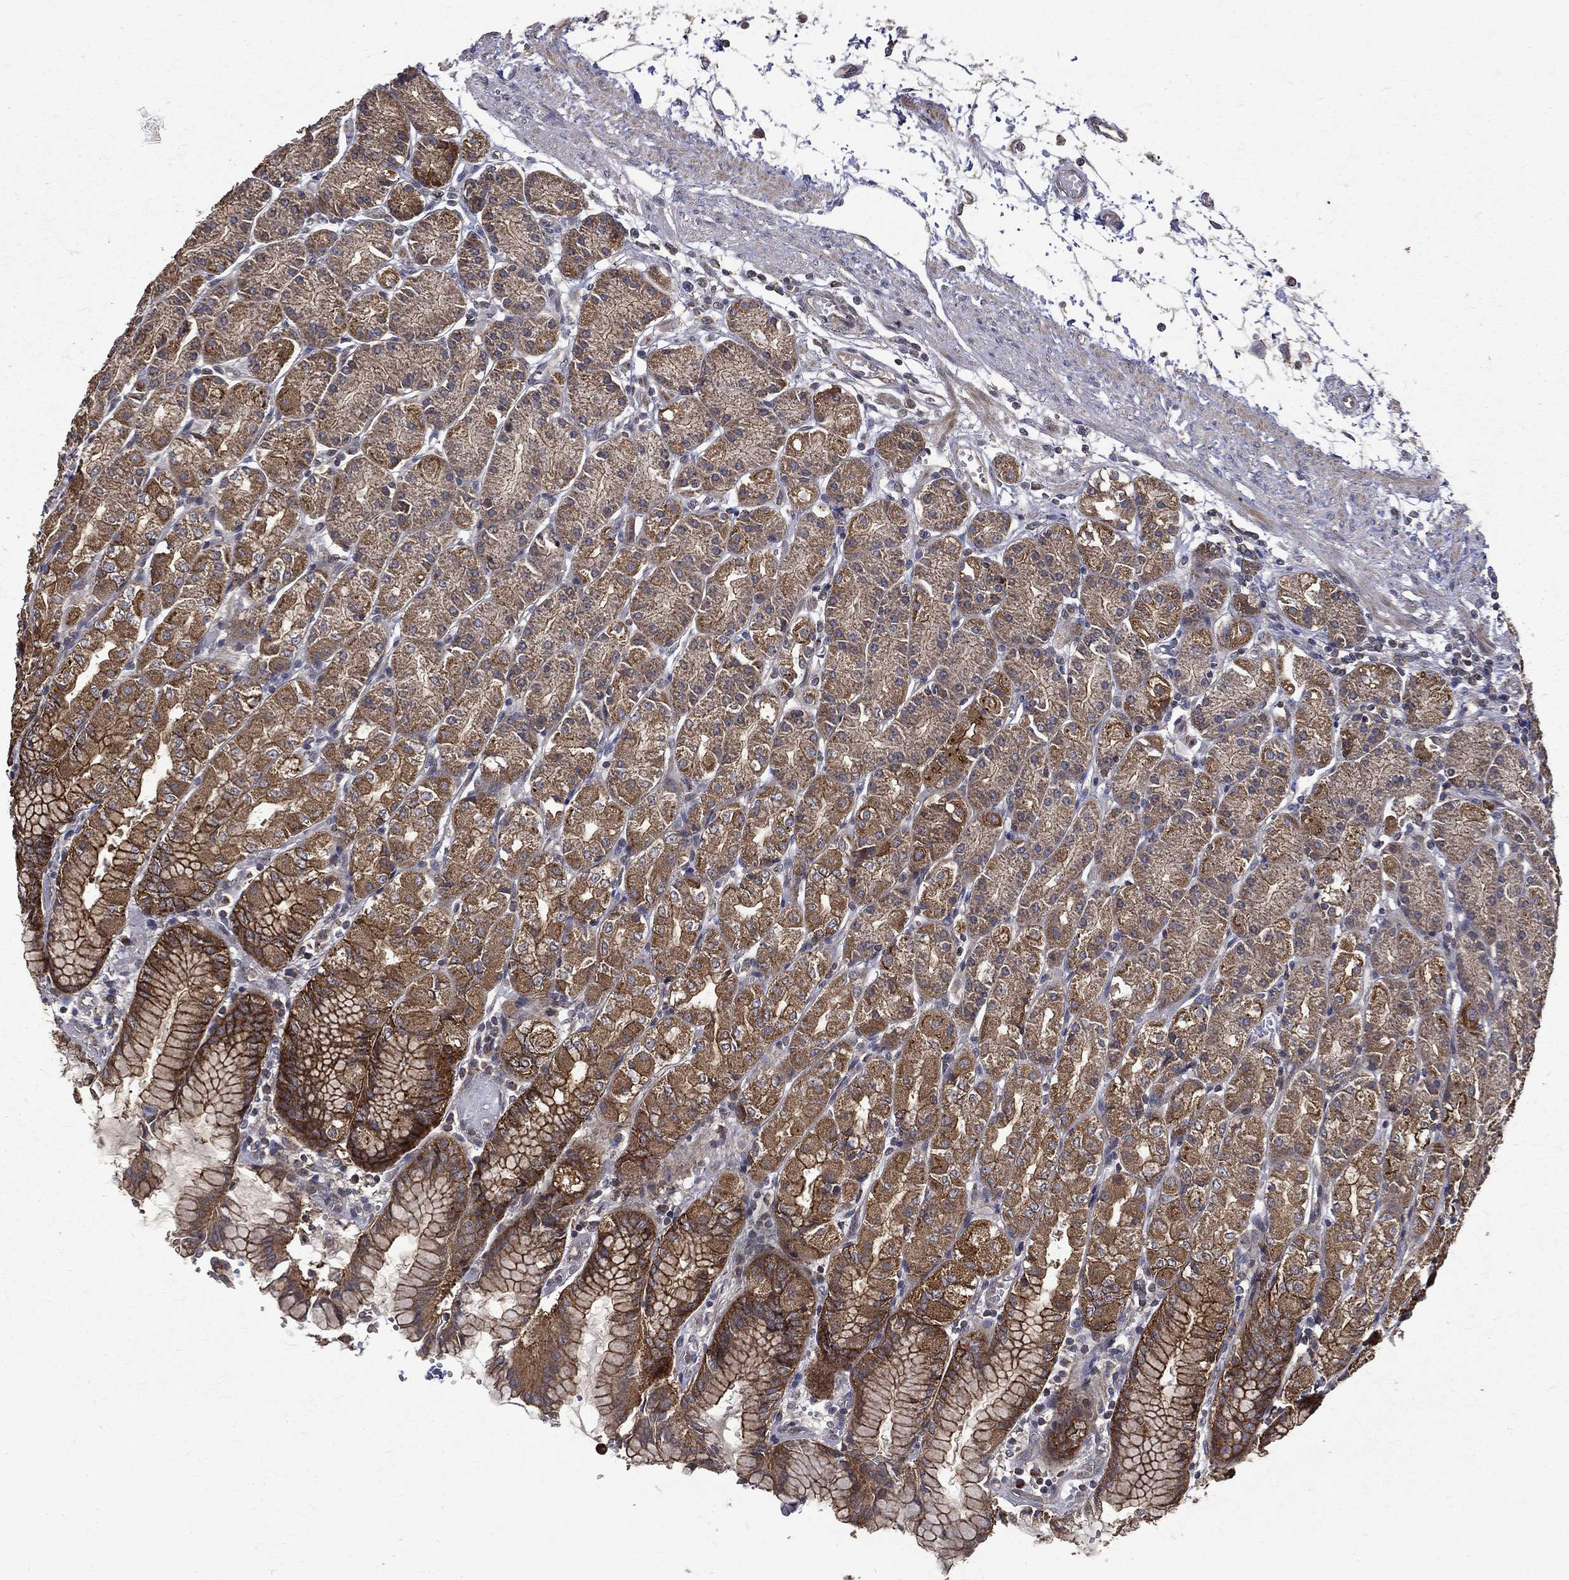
{"staining": {"intensity": "moderate", "quantity": ">75%", "location": "cytoplasmic/membranous"}, "tissue": "stomach", "cell_type": "Glandular cells", "image_type": "normal", "snomed": [{"axis": "morphology", "description": "Normal tissue, NOS"}, {"axis": "morphology", "description": "Adenocarcinoma, NOS"}, {"axis": "topography", "description": "Stomach"}], "caption": "Immunohistochemical staining of unremarkable human stomach demonstrates >75% levels of moderate cytoplasmic/membranous protein staining in approximately >75% of glandular cells.", "gene": "RPGR", "patient": {"sex": "female", "age": 81}}